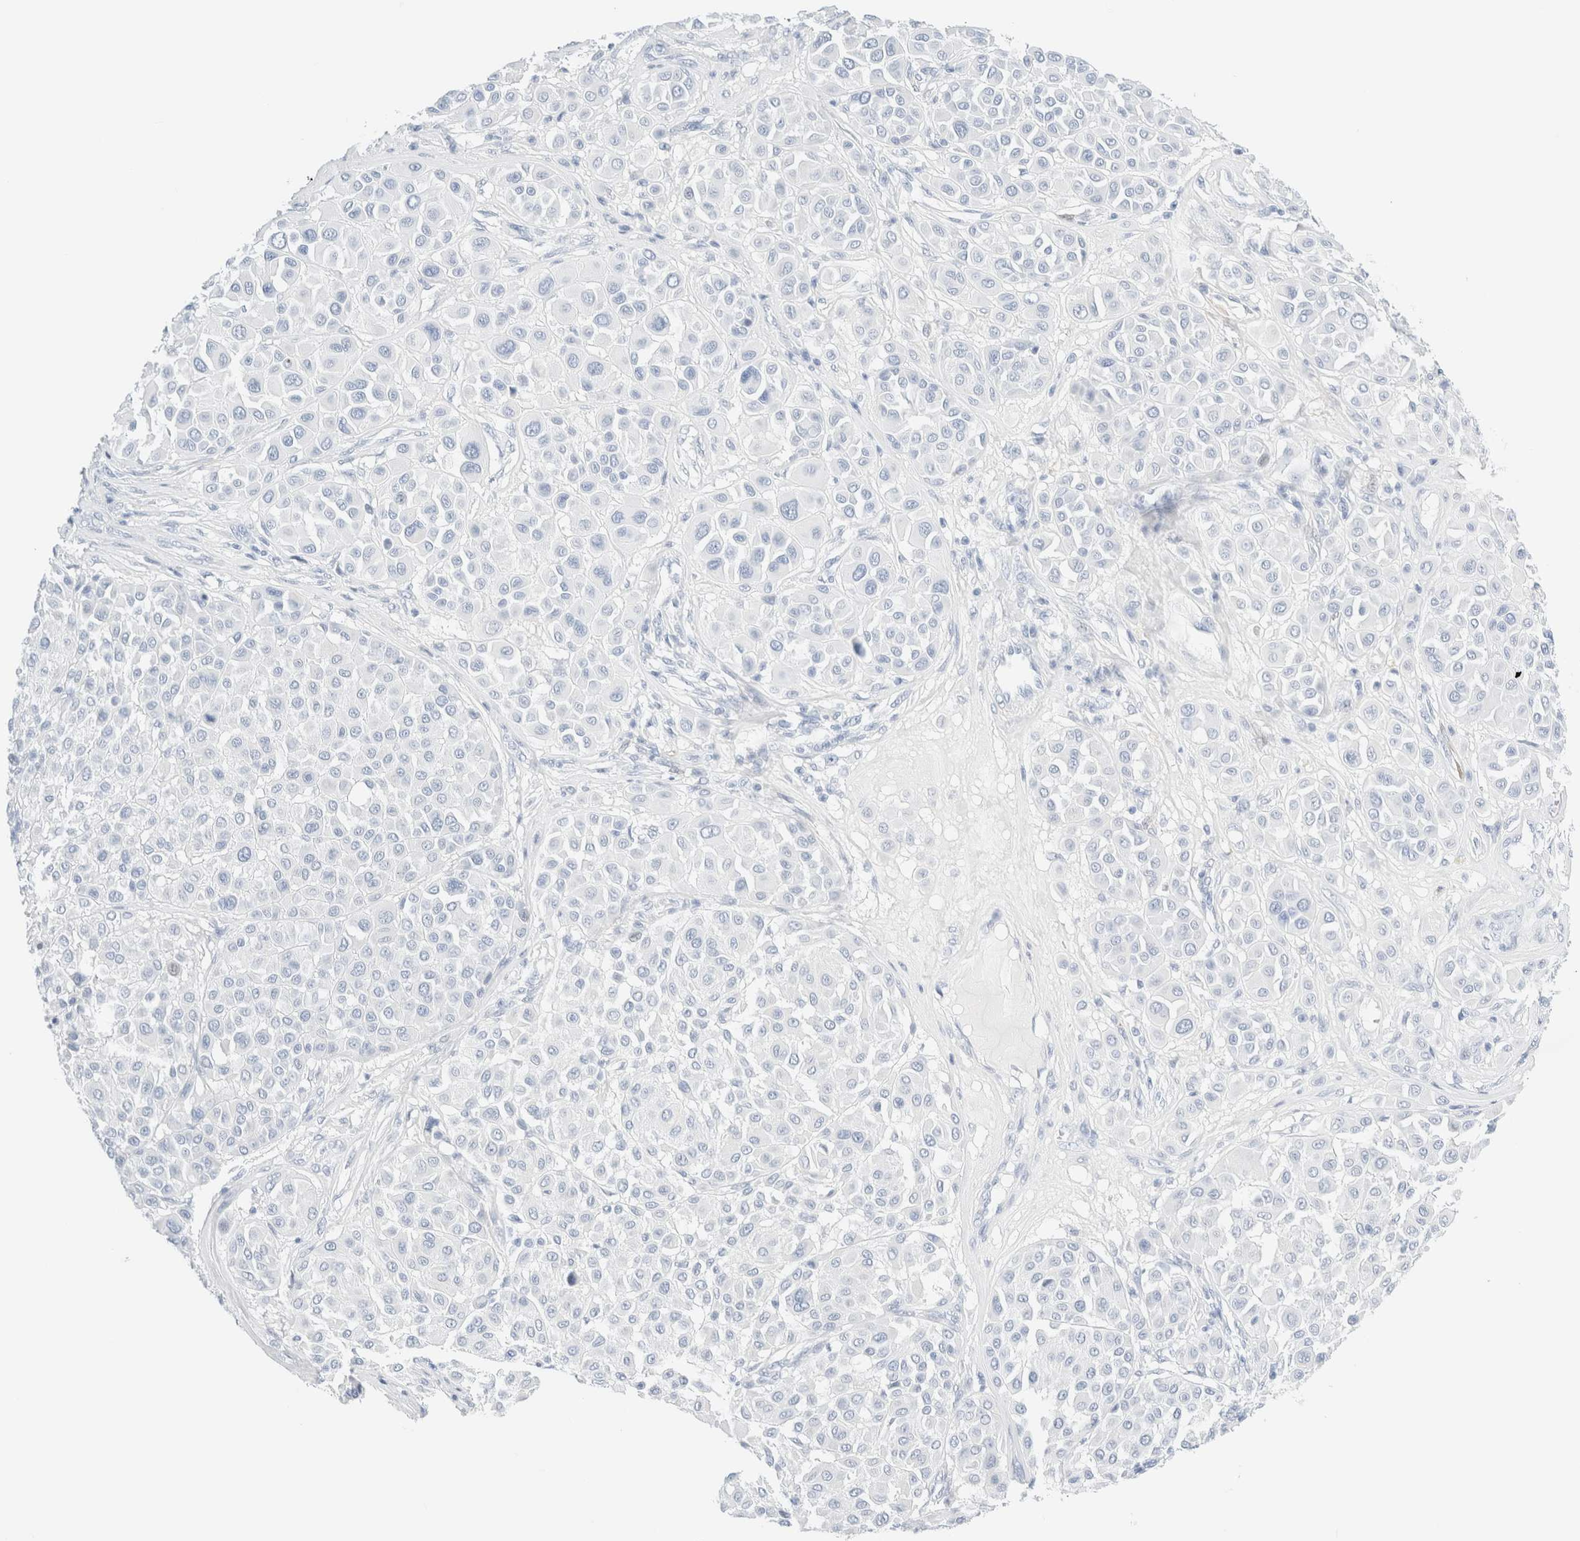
{"staining": {"intensity": "negative", "quantity": "none", "location": "none"}, "tissue": "melanoma", "cell_type": "Tumor cells", "image_type": "cancer", "snomed": [{"axis": "morphology", "description": "Malignant melanoma, Metastatic site"}, {"axis": "topography", "description": "Soft tissue"}], "caption": "Immunohistochemistry (IHC) micrograph of human melanoma stained for a protein (brown), which shows no expression in tumor cells.", "gene": "DPYS", "patient": {"sex": "male", "age": 41}}